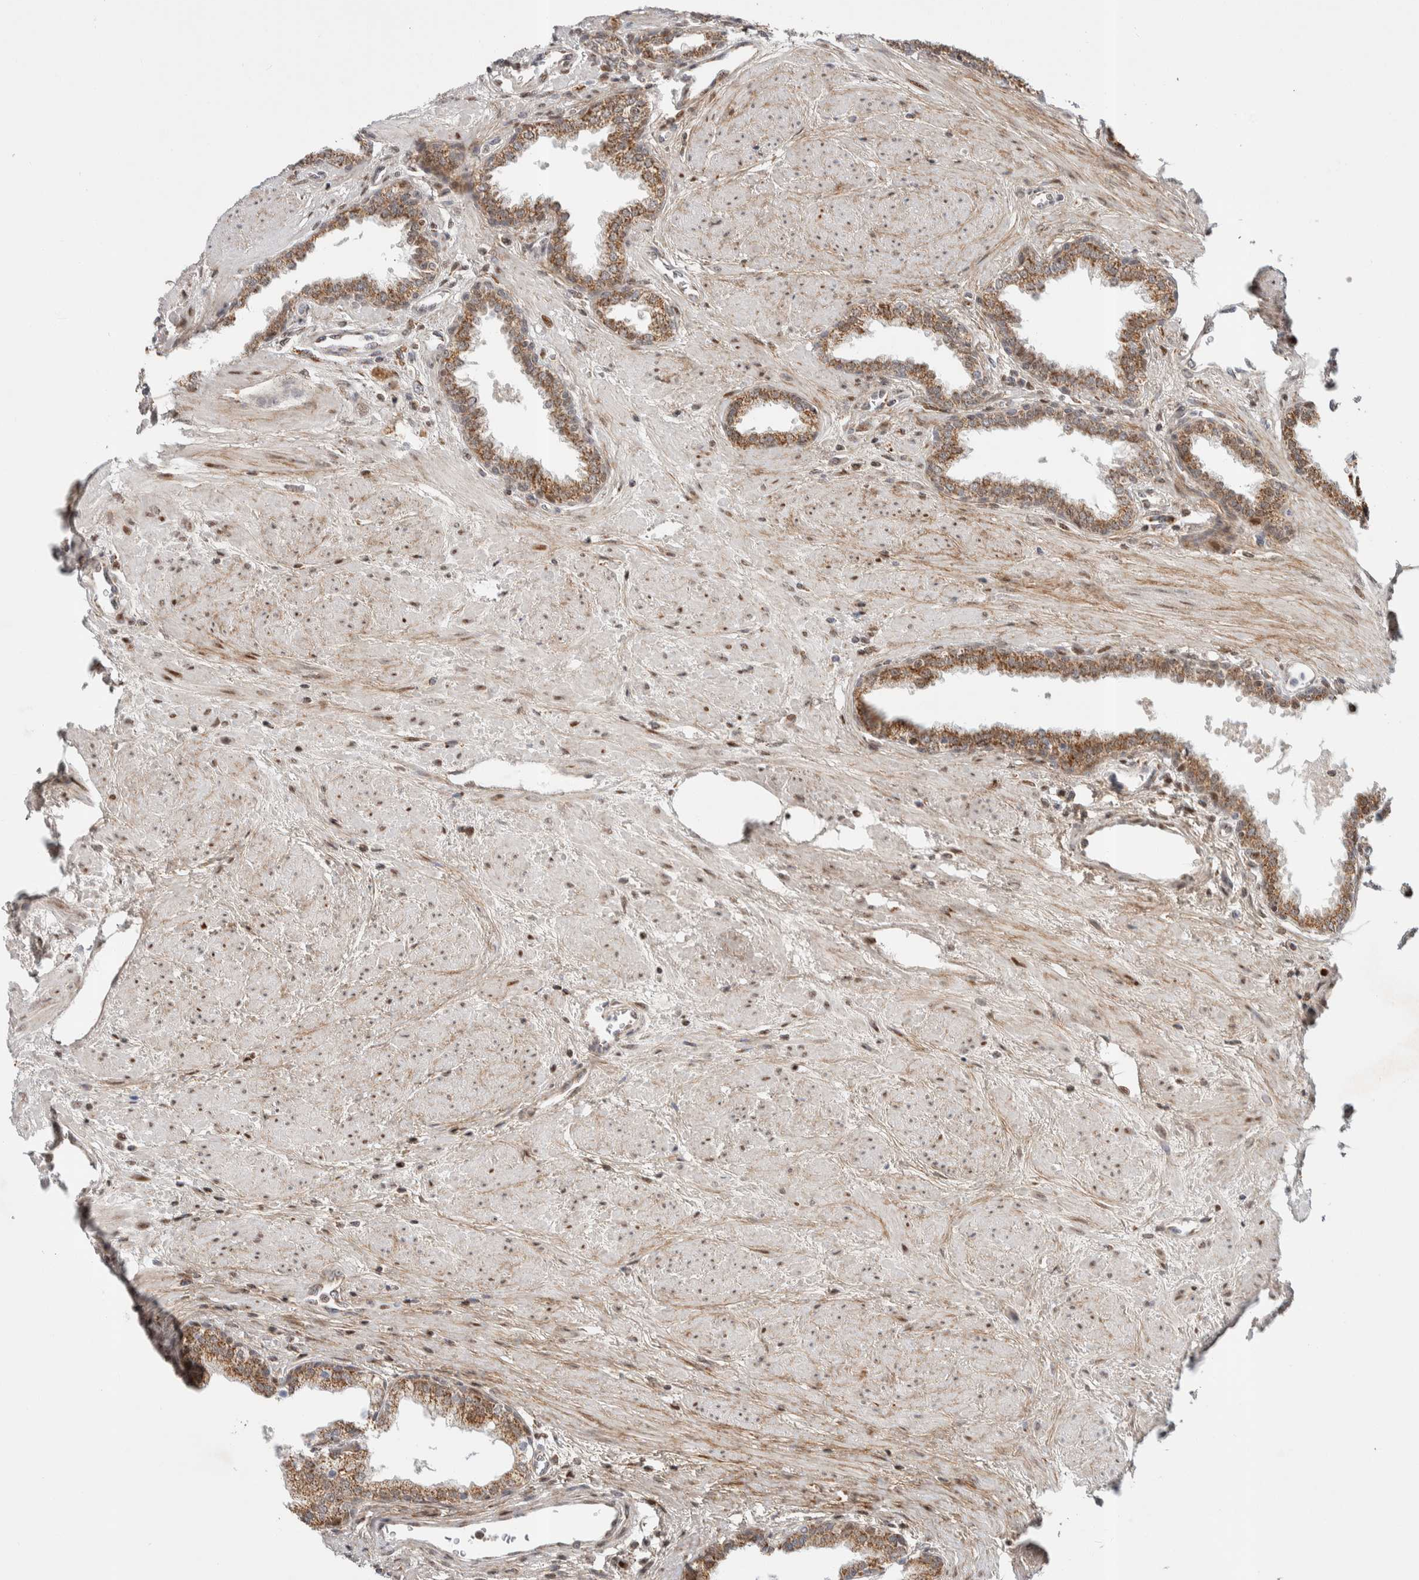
{"staining": {"intensity": "strong", "quantity": ">75%", "location": "cytoplasmic/membranous"}, "tissue": "prostate", "cell_type": "Glandular cells", "image_type": "normal", "snomed": [{"axis": "morphology", "description": "Normal tissue, NOS"}, {"axis": "topography", "description": "Prostate"}], "caption": "Prostate stained with DAB immunohistochemistry exhibits high levels of strong cytoplasmic/membranous positivity in about >75% of glandular cells.", "gene": "TSPAN32", "patient": {"sex": "male", "age": 51}}